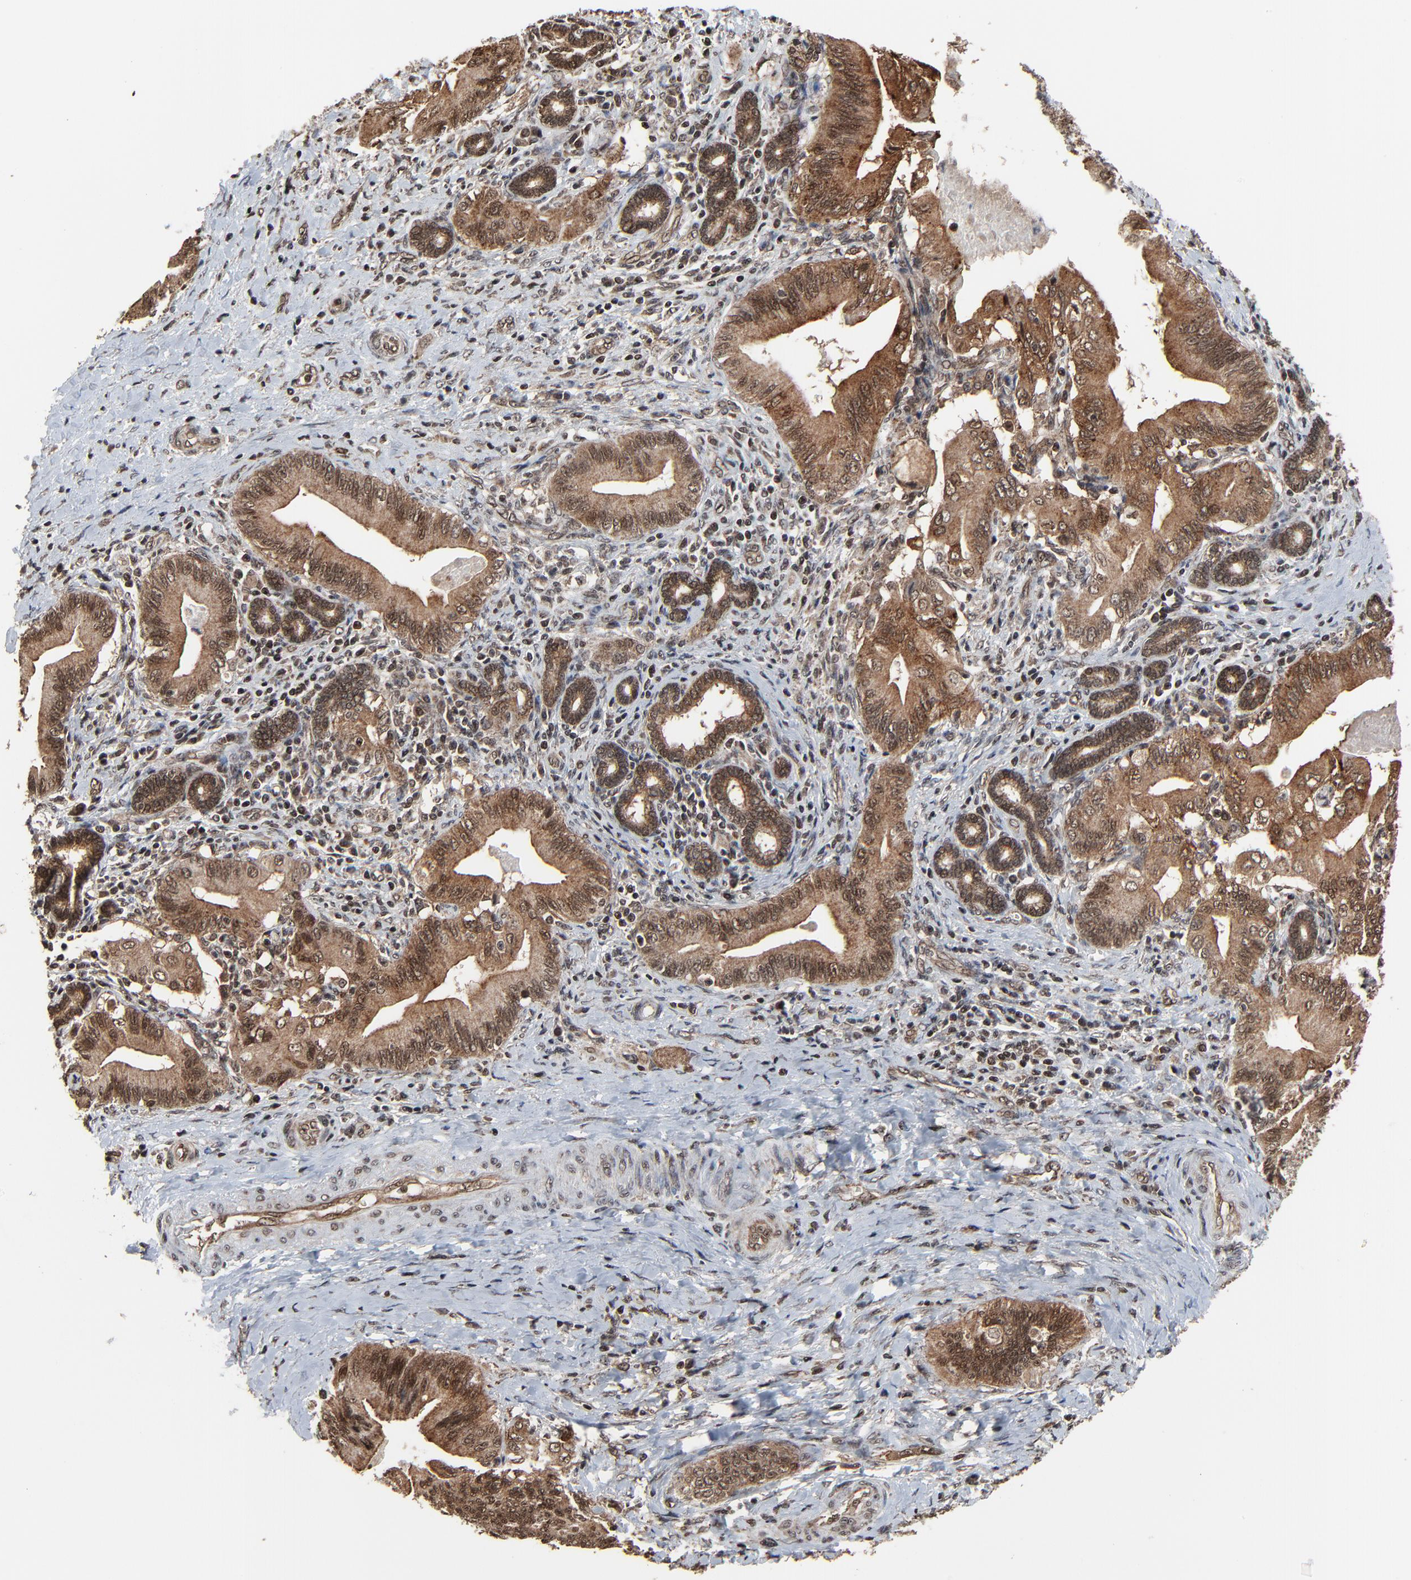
{"staining": {"intensity": "moderate", "quantity": ">75%", "location": "cytoplasmic/membranous,nuclear"}, "tissue": "liver cancer", "cell_type": "Tumor cells", "image_type": "cancer", "snomed": [{"axis": "morphology", "description": "Cholangiocarcinoma"}, {"axis": "topography", "description": "Liver"}], "caption": "A micrograph of liver cholangiocarcinoma stained for a protein displays moderate cytoplasmic/membranous and nuclear brown staining in tumor cells.", "gene": "RHOJ", "patient": {"sex": "male", "age": 58}}